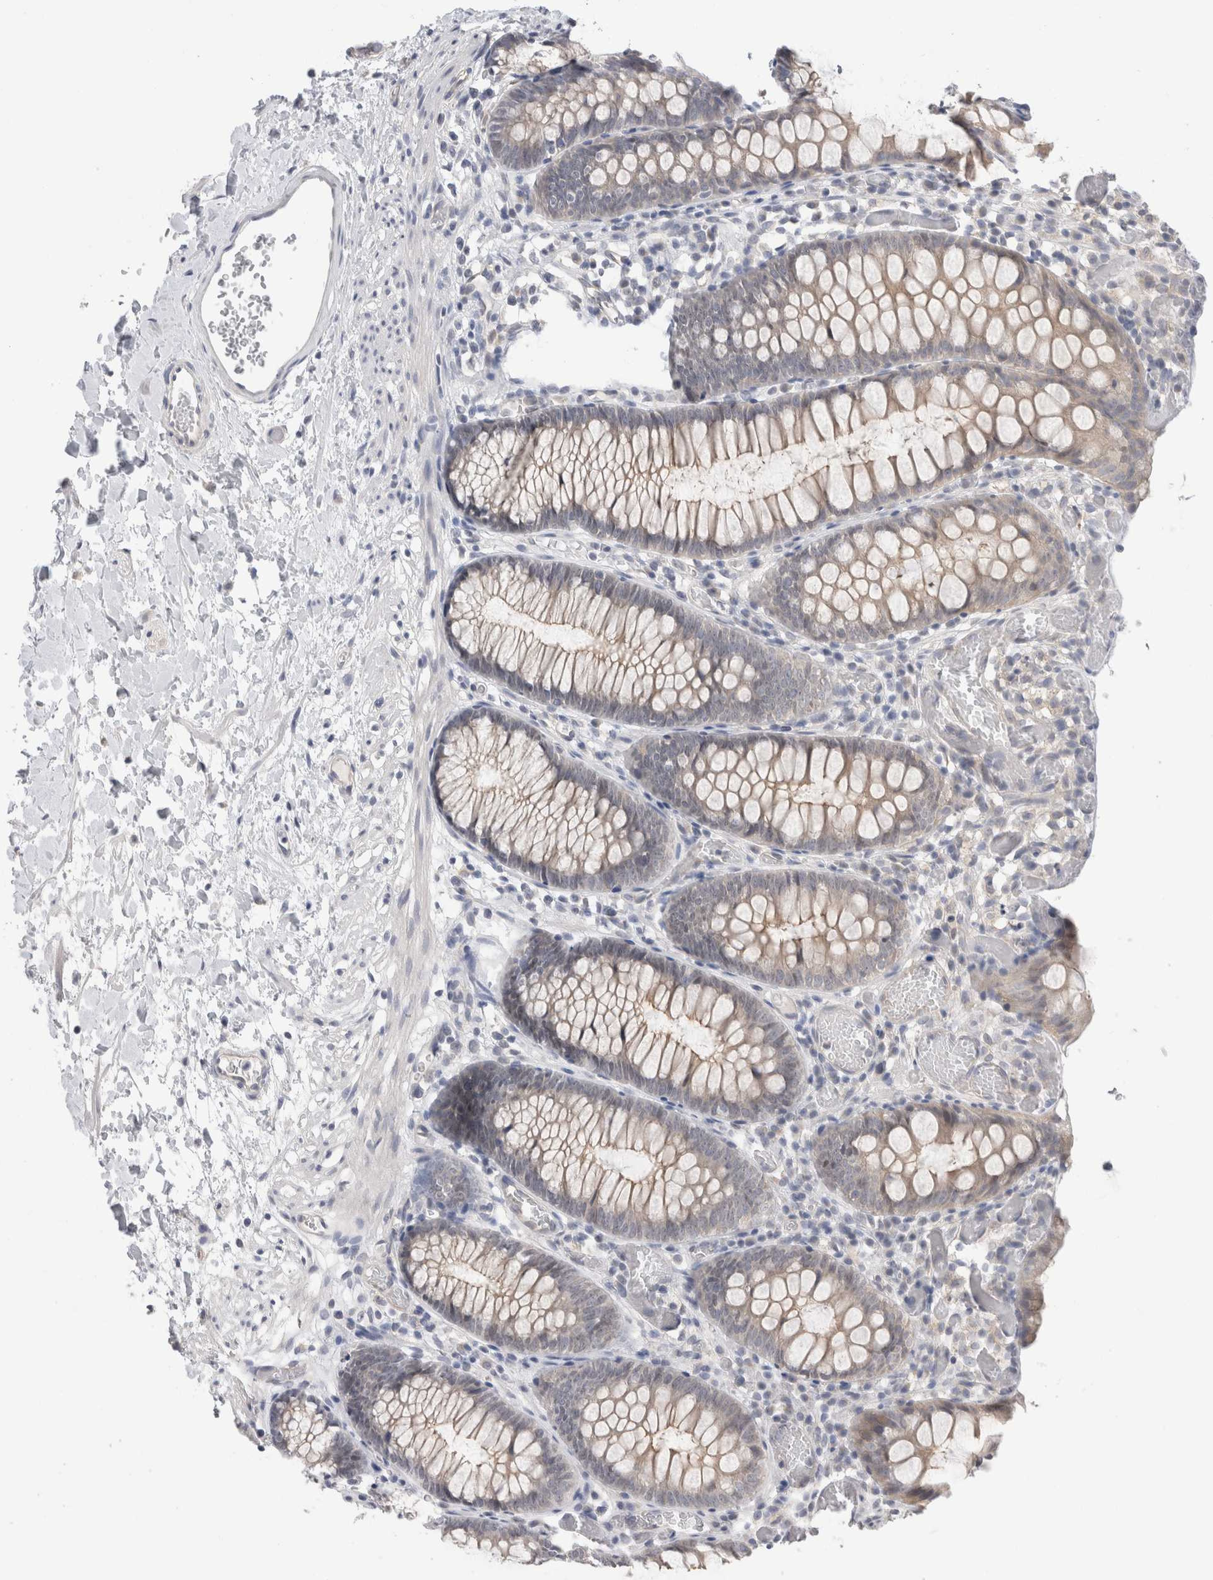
{"staining": {"intensity": "negative", "quantity": "none", "location": "none"}, "tissue": "colon", "cell_type": "Endothelial cells", "image_type": "normal", "snomed": [{"axis": "morphology", "description": "Normal tissue, NOS"}, {"axis": "topography", "description": "Colon"}], "caption": "Endothelial cells show no significant positivity in benign colon. (Immunohistochemistry, brightfield microscopy, high magnification).", "gene": "SYTL5", "patient": {"sex": "male", "age": 14}}